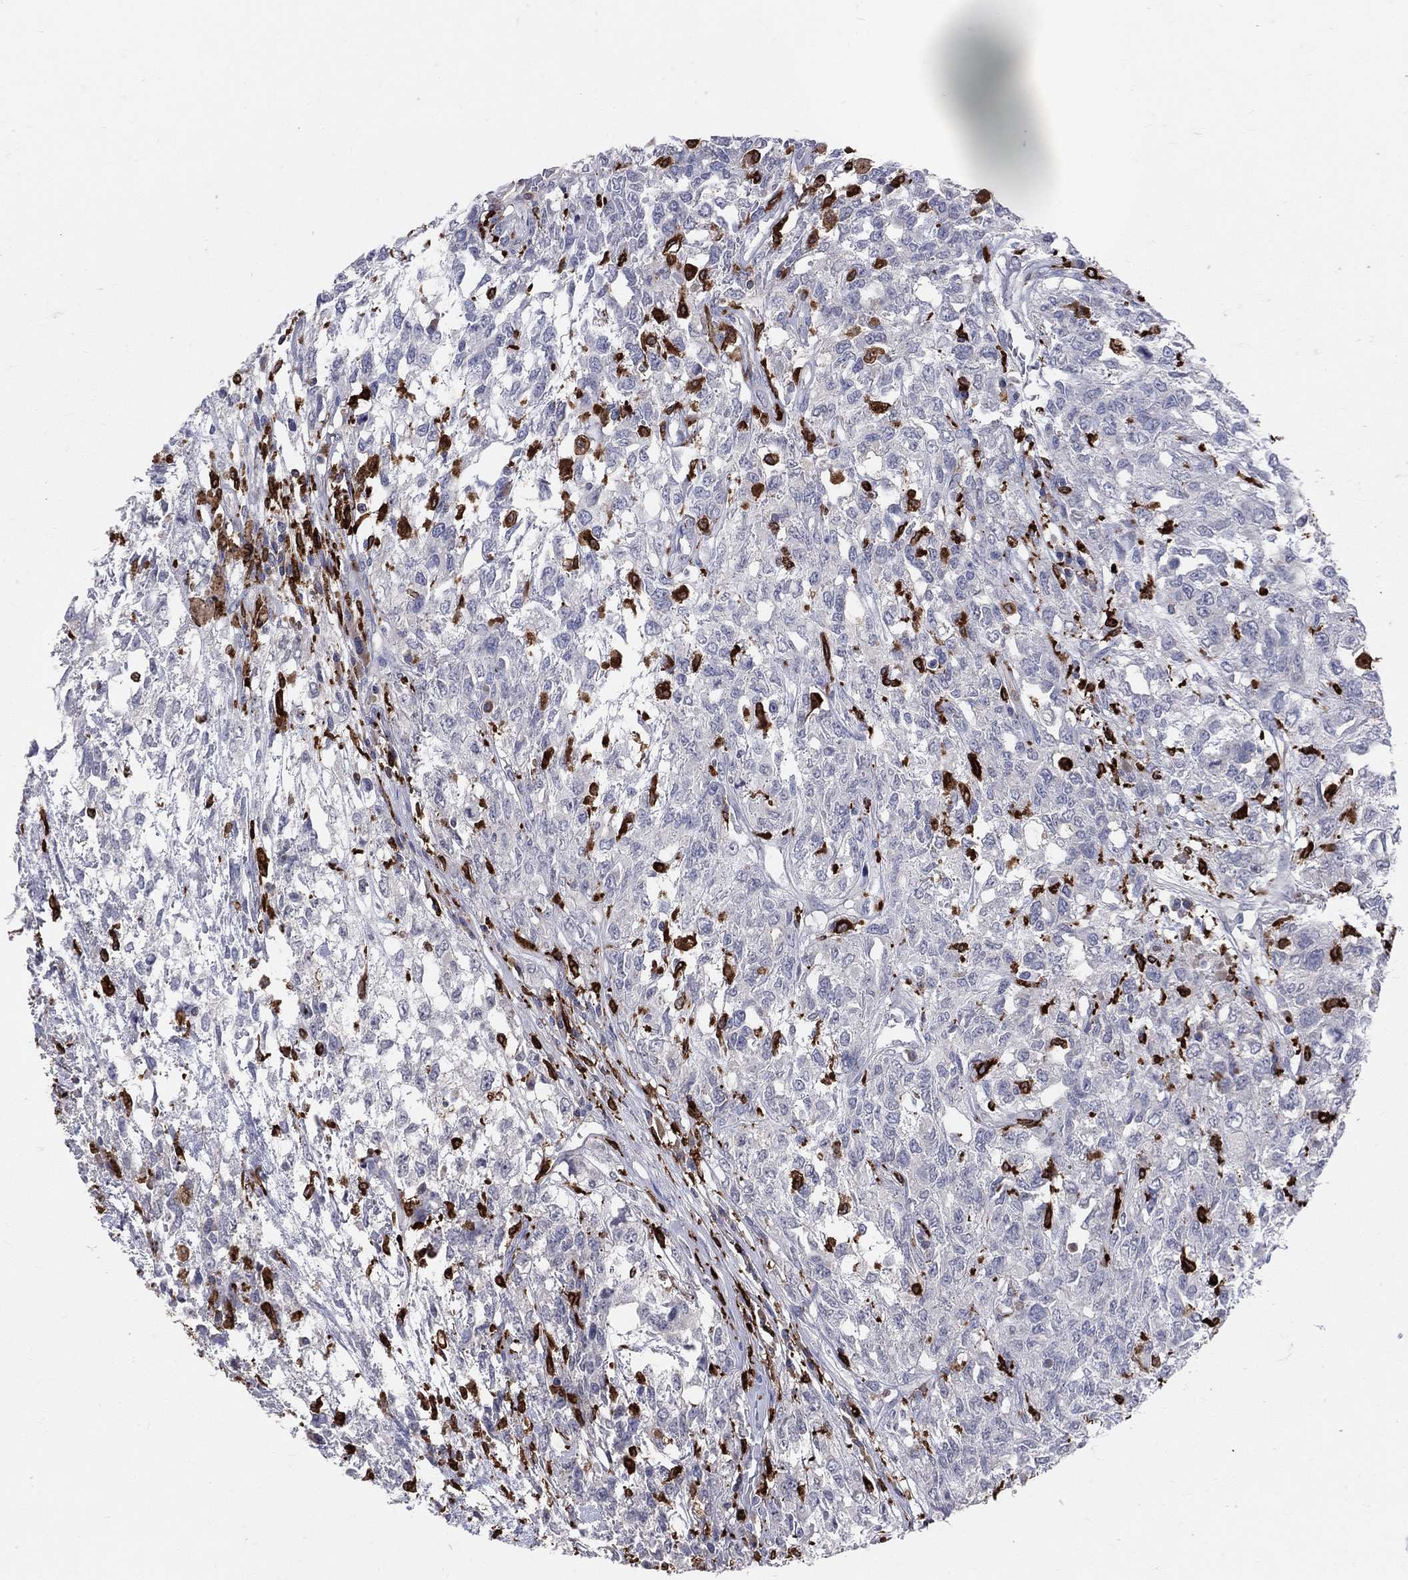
{"staining": {"intensity": "negative", "quantity": "none", "location": "none"}, "tissue": "testis cancer", "cell_type": "Tumor cells", "image_type": "cancer", "snomed": [{"axis": "morphology", "description": "Seminoma, NOS"}, {"axis": "topography", "description": "Testis"}], "caption": "This is an IHC image of testis cancer (seminoma). There is no positivity in tumor cells.", "gene": "CD74", "patient": {"sex": "male", "age": 52}}